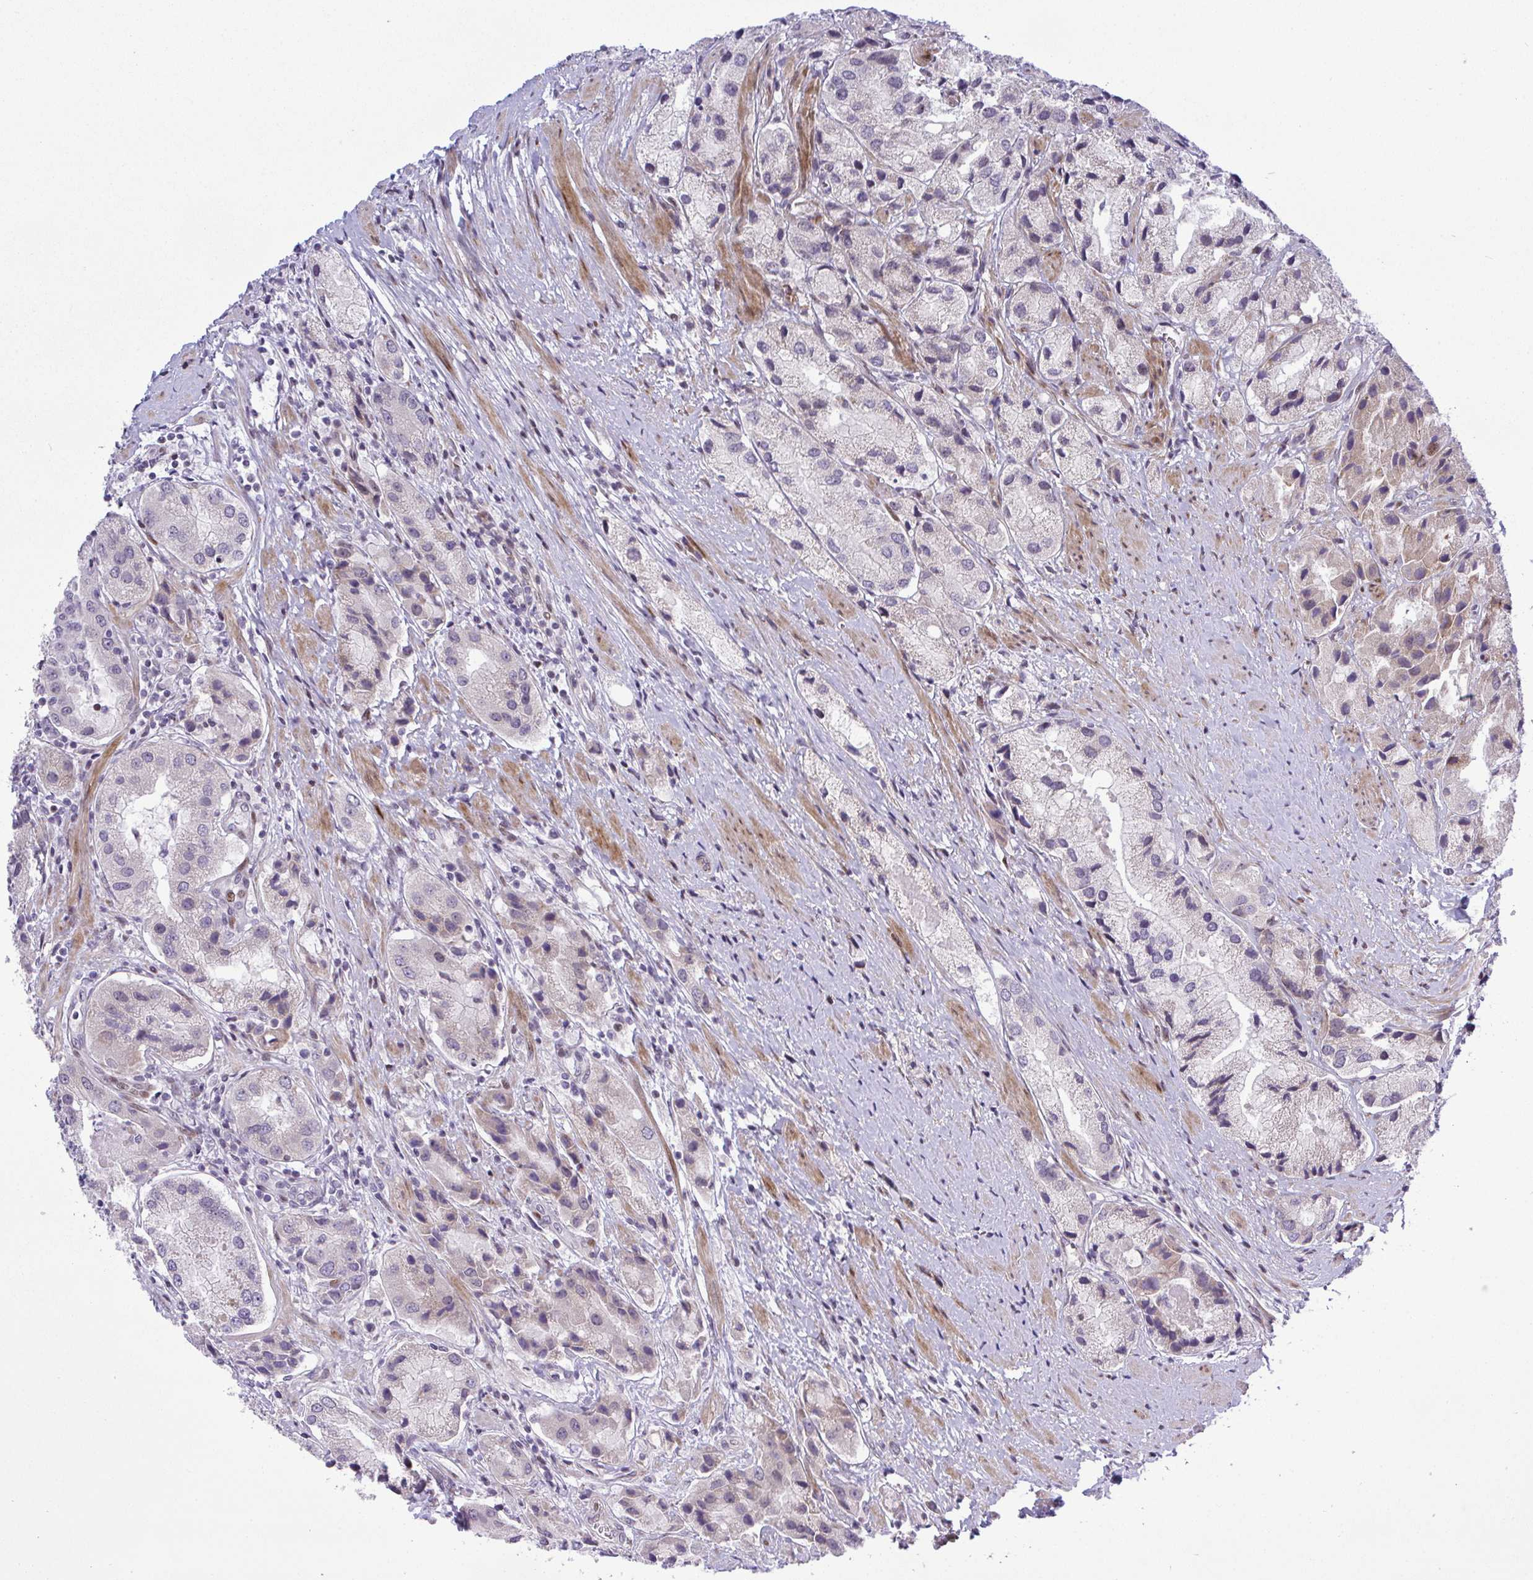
{"staining": {"intensity": "weak", "quantity": "<25%", "location": "cytoplasmic/membranous,nuclear"}, "tissue": "prostate cancer", "cell_type": "Tumor cells", "image_type": "cancer", "snomed": [{"axis": "morphology", "description": "Adenocarcinoma, Low grade"}, {"axis": "topography", "description": "Prostate"}], "caption": "Tumor cells show no significant protein expression in prostate cancer (adenocarcinoma (low-grade)).", "gene": "CASTOR2", "patient": {"sex": "male", "age": 69}}